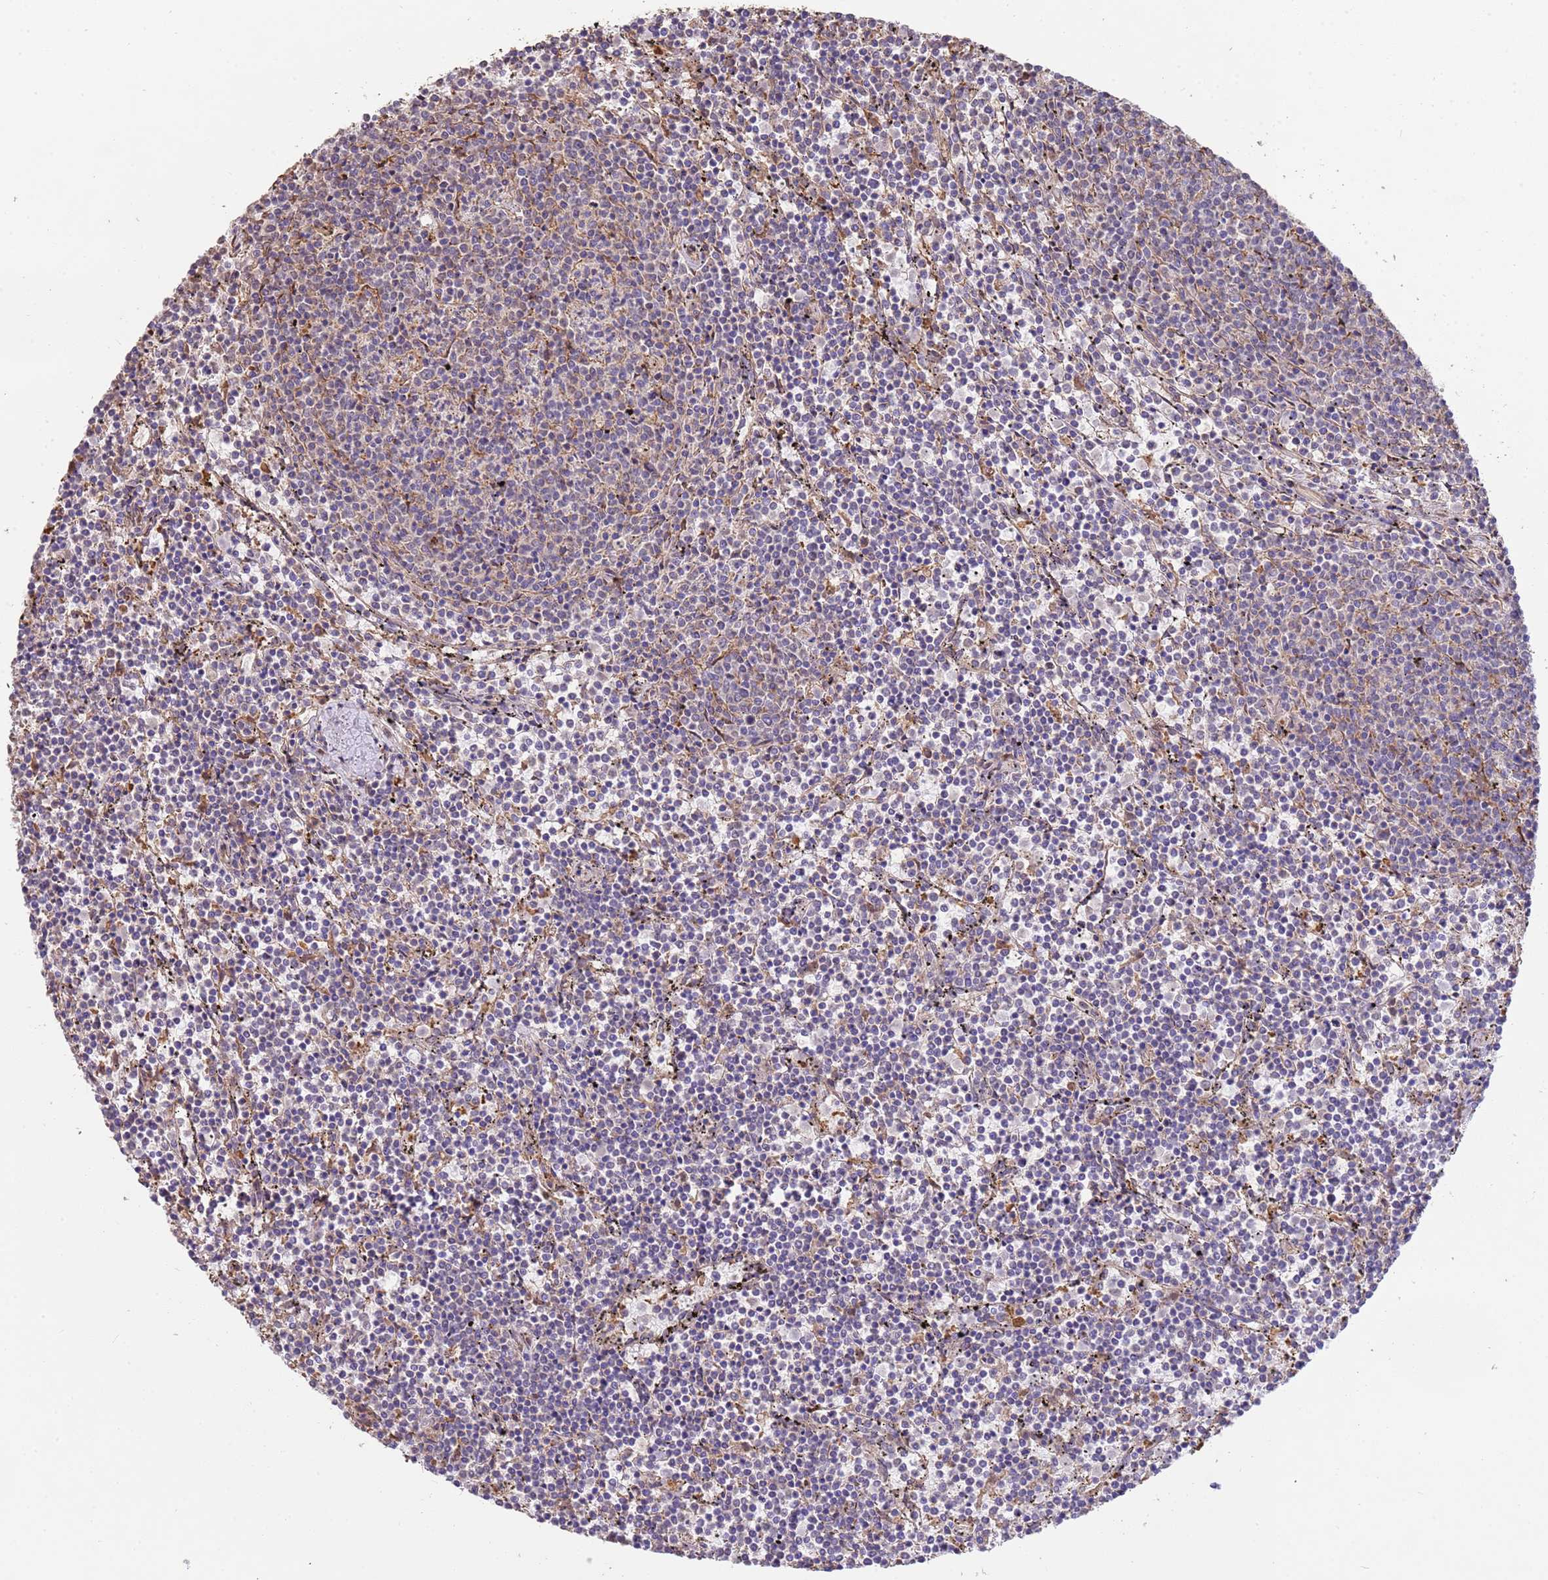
{"staining": {"intensity": "weak", "quantity": "<25%", "location": "cytoplasmic/membranous"}, "tissue": "lymphoma", "cell_type": "Tumor cells", "image_type": "cancer", "snomed": [{"axis": "morphology", "description": "Malignant lymphoma, non-Hodgkin's type, Low grade"}, {"axis": "topography", "description": "Spleen"}], "caption": "Lymphoma was stained to show a protein in brown. There is no significant staining in tumor cells.", "gene": "NPHP1", "patient": {"sex": "female", "age": 50}}